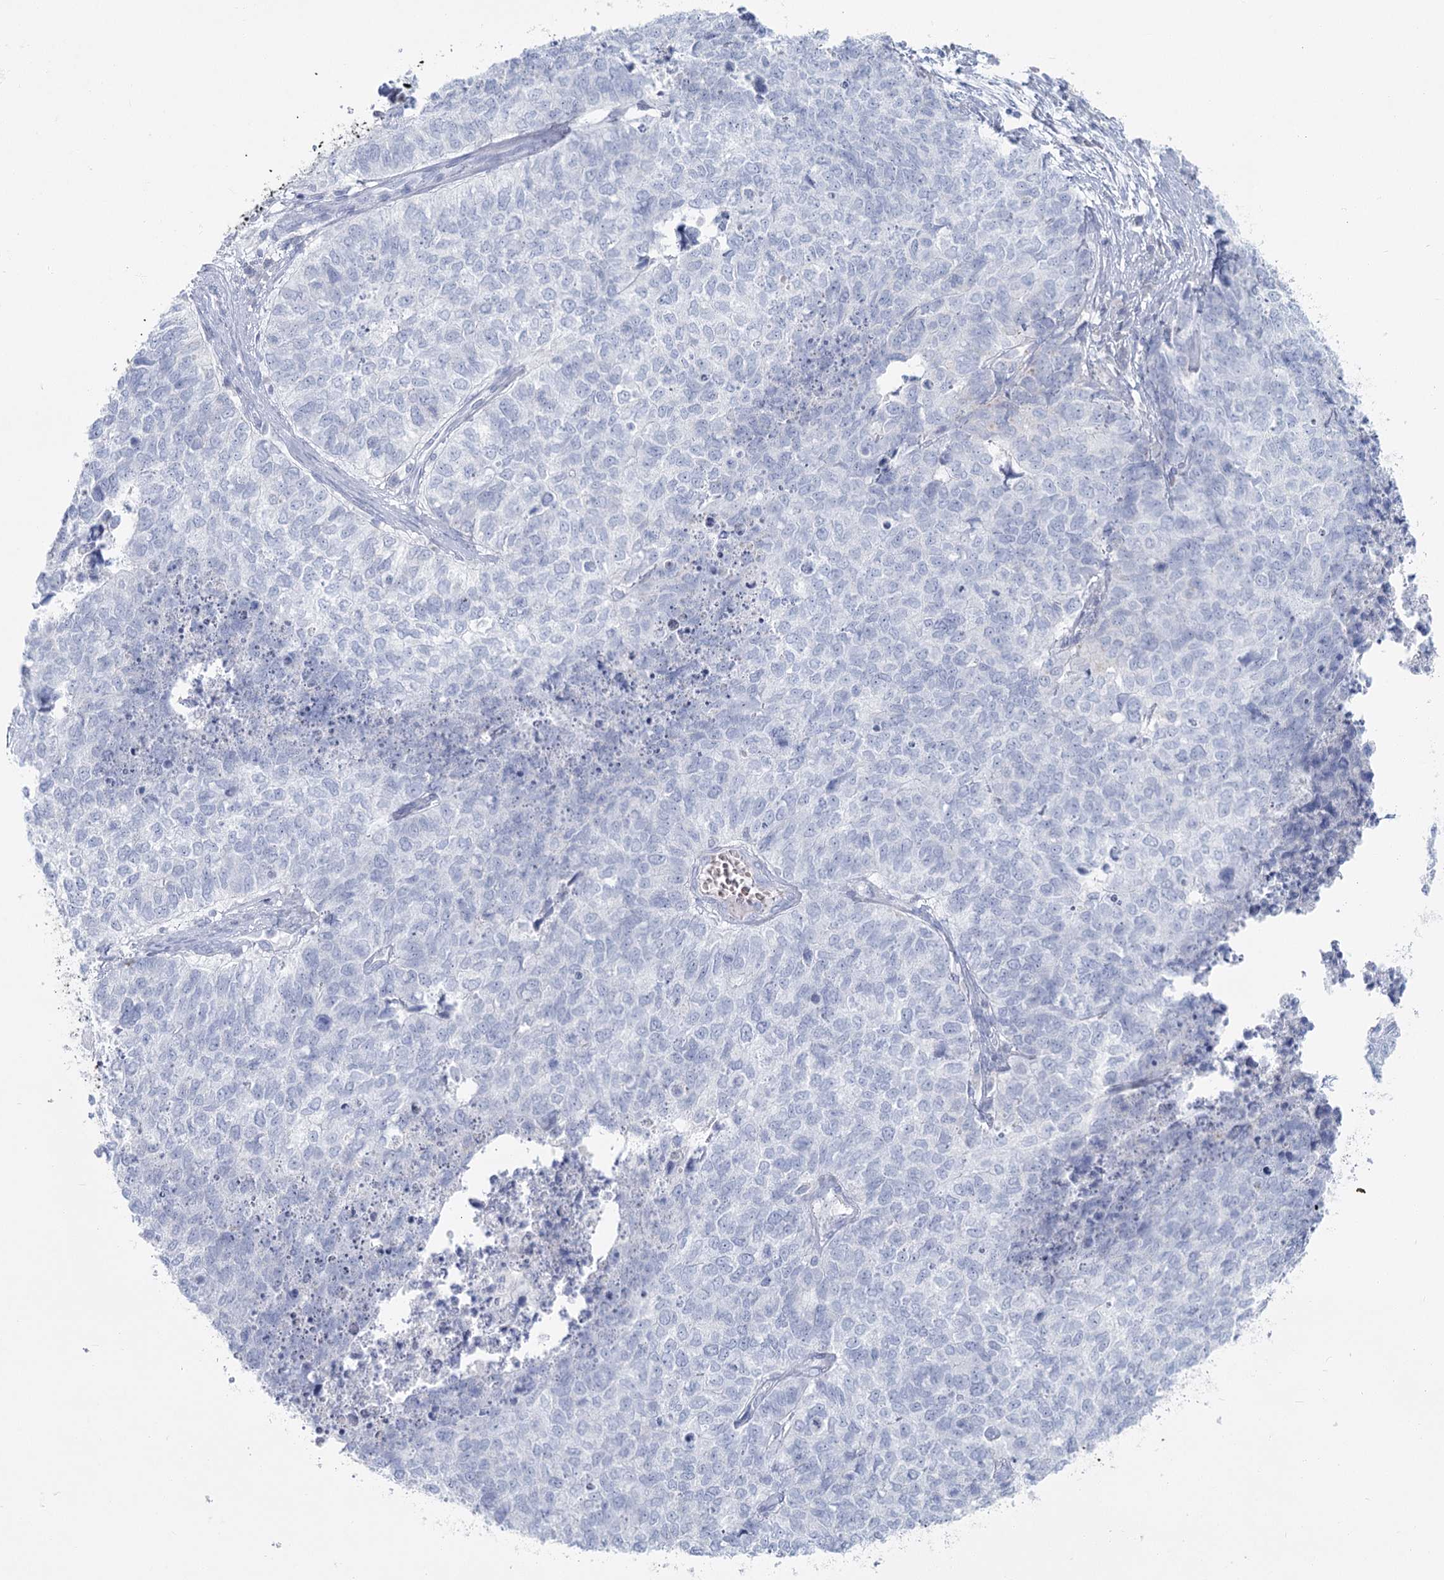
{"staining": {"intensity": "negative", "quantity": "none", "location": "none"}, "tissue": "cervical cancer", "cell_type": "Tumor cells", "image_type": "cancer", "snomed": [{"axis": "morphology", "description": "Squamous cell carcinoma, NOS"}, {"axis": "topography", "description": "Cervix"}], "caption": "IHC of human squamous cell carcinoma (cervical) displays no positivity in tumor cells.", "gene": "IFIT5", "patient": {"sex": "female", "age": 63}}